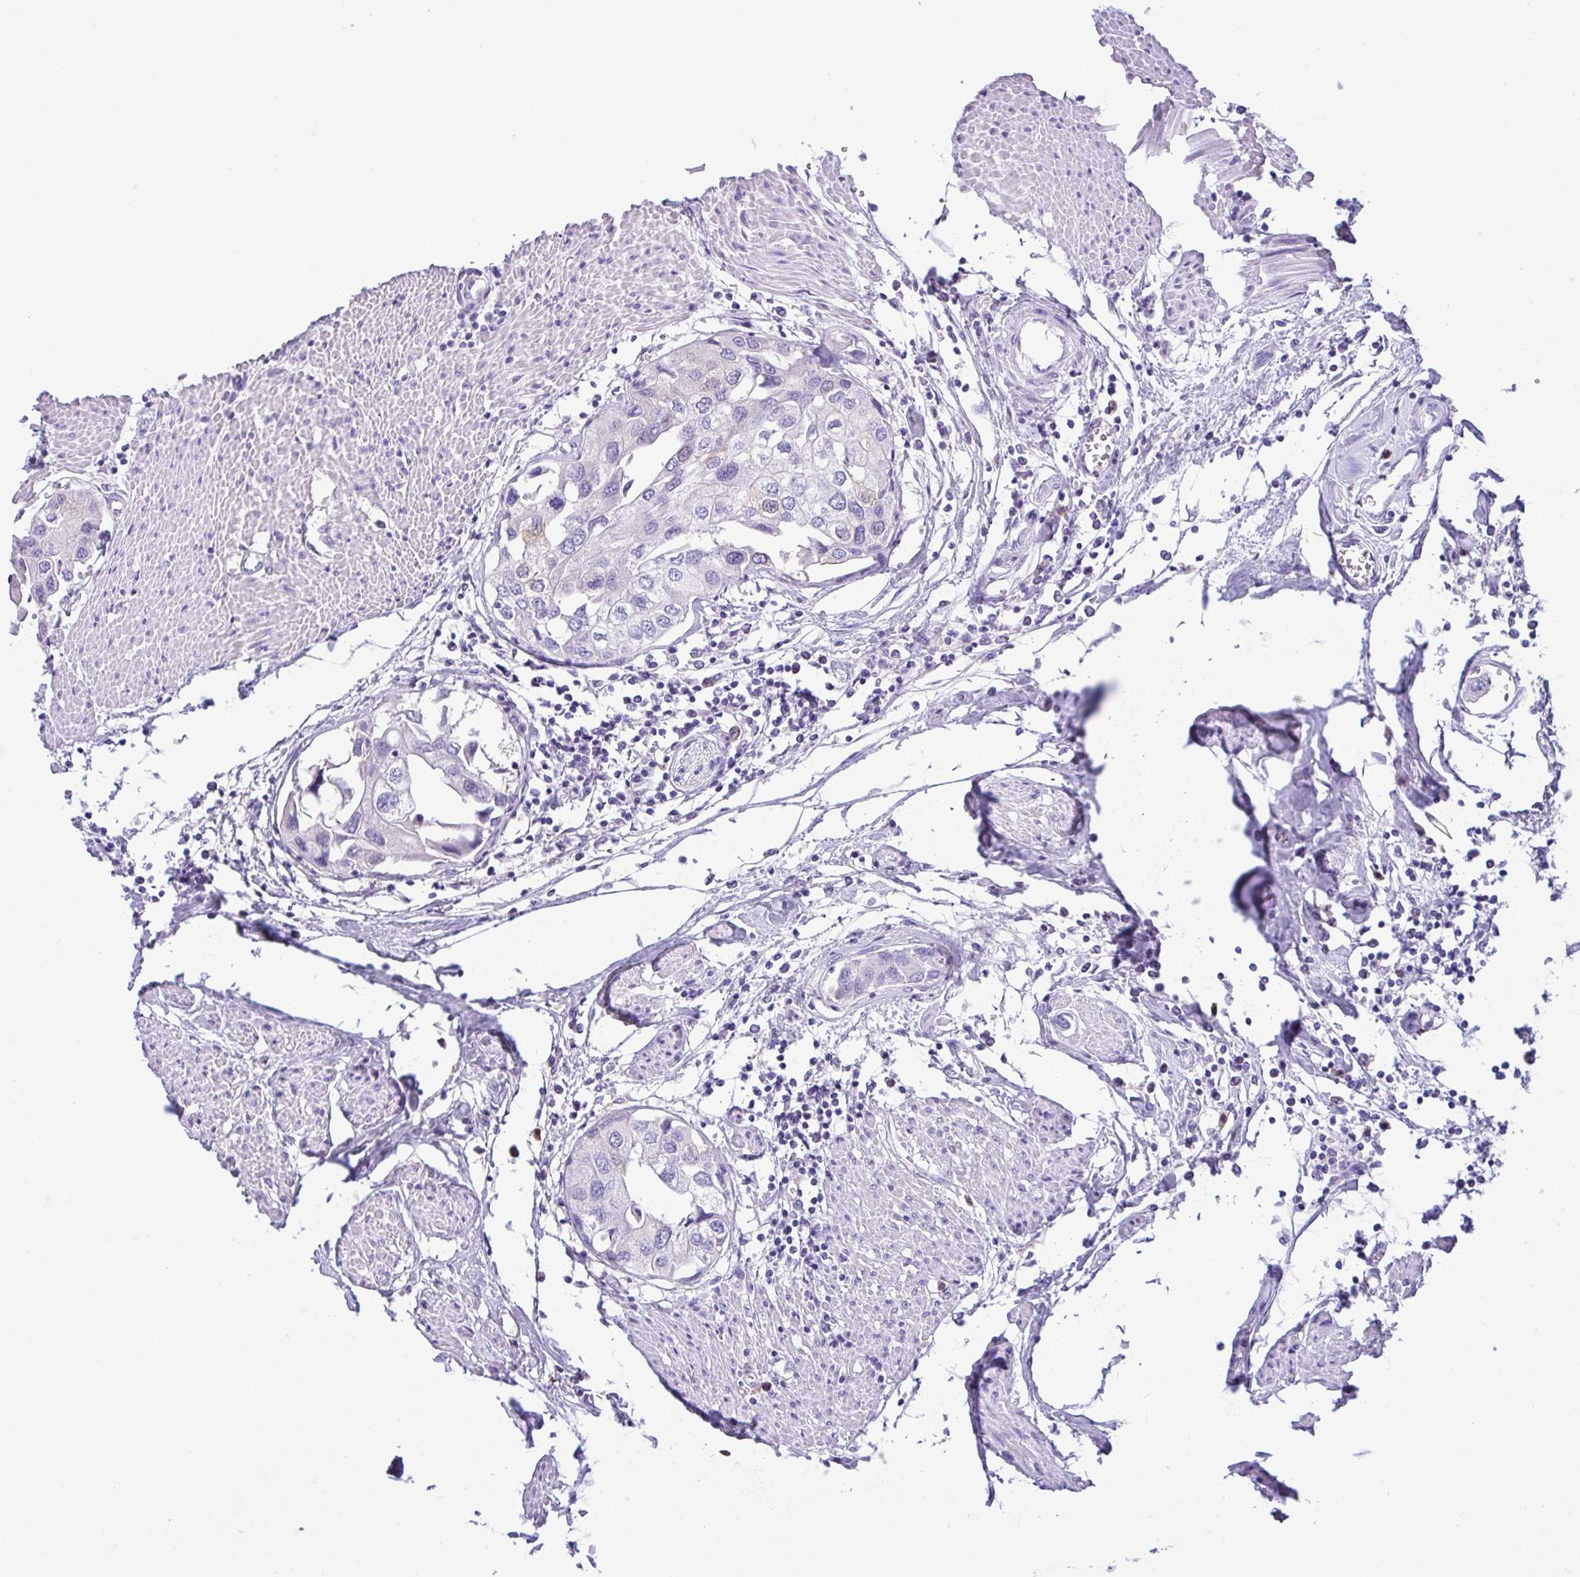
{"staining": {"intensity": "negative", "quantity": "none", "location": "none"}, "tissue": "urothelial cancer", "cell_type": "Tumor cells", "image_type": "cancer", "snomed": [{"axis": "morphology", "description": "Urothelial carcinoma, High grade"}, {"axis": "topography", "description": "Urinary bladder"}], "caption": "The histopathology image displays no staining of tumor cells in urothelial cancer.", "gene": "RRM2", "patient": {"sex": "male", "age": 64}}